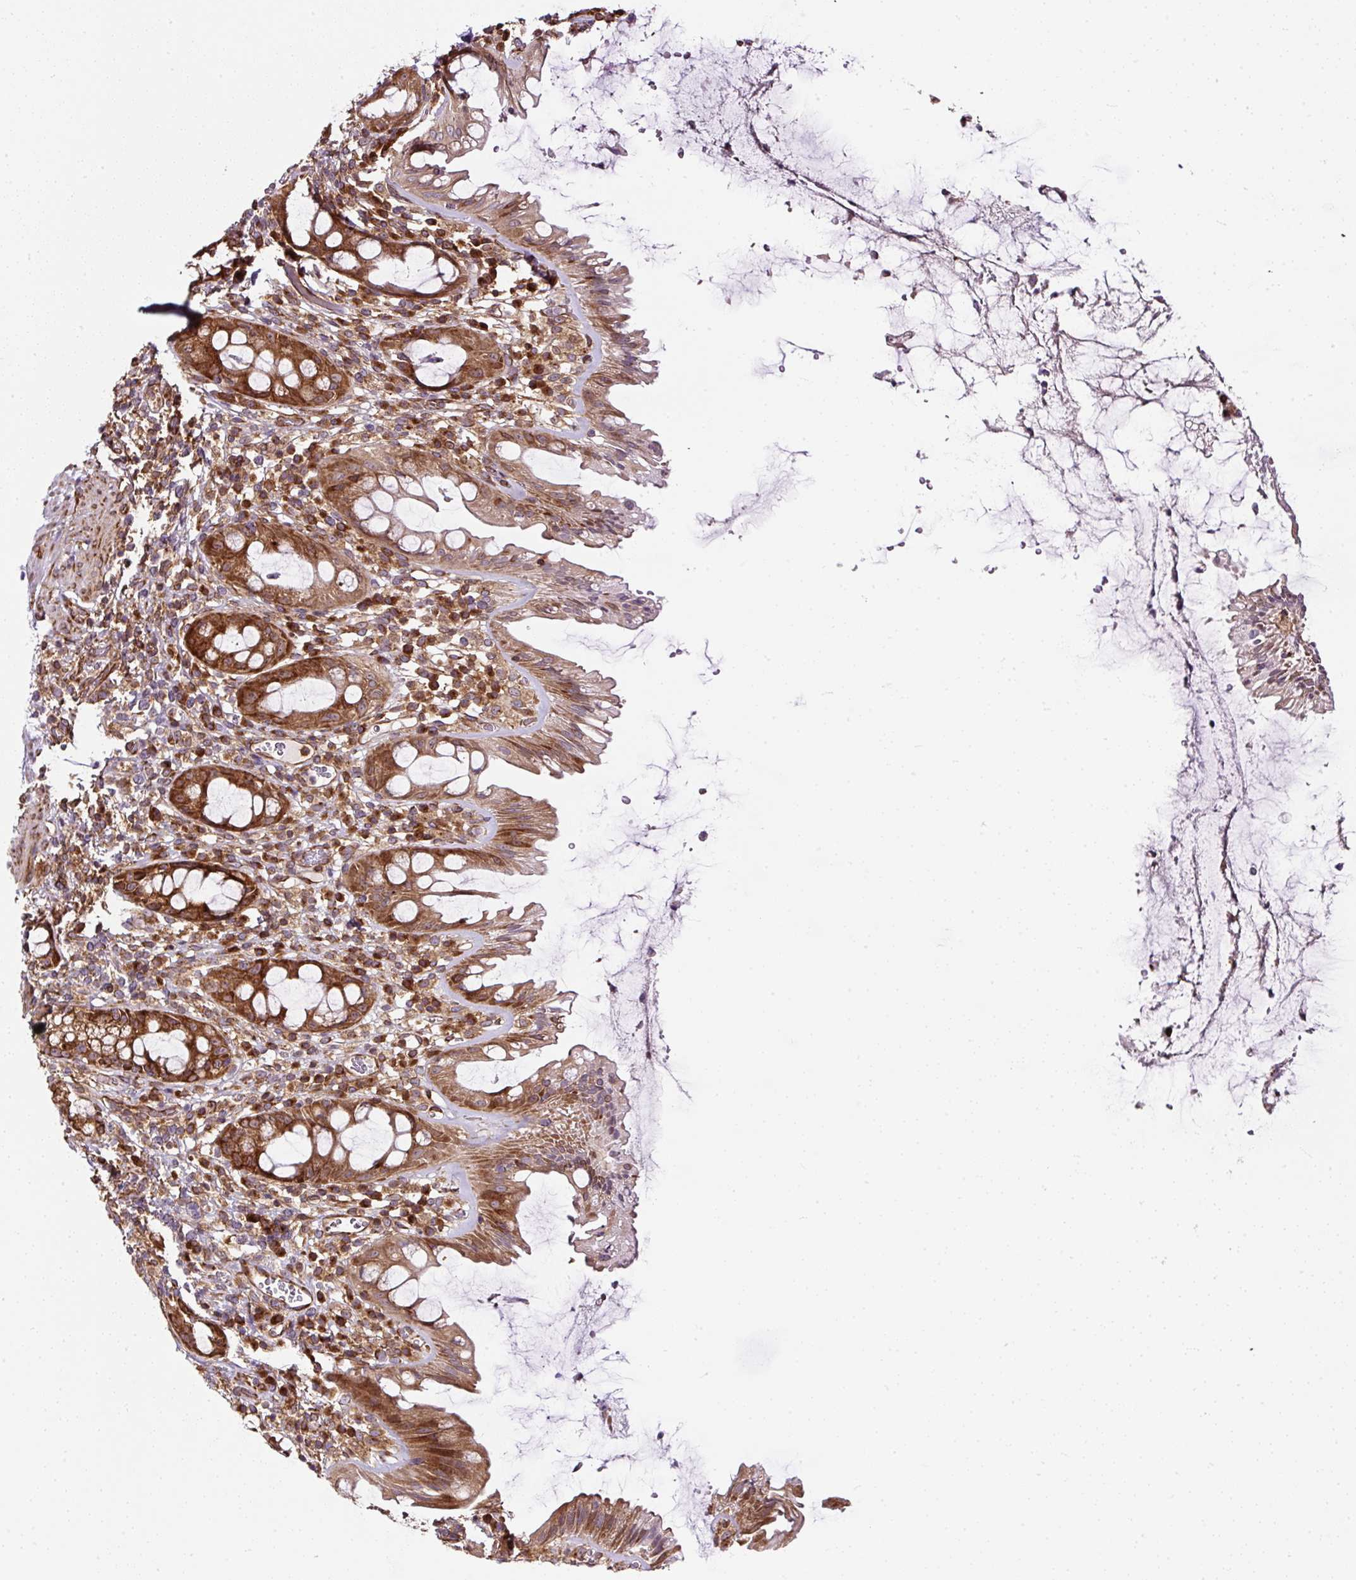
{"staining": {"intensity": "strong", "quantity": ">75%", "location": "cytoplasmic/membranous"}, "tissue": "rectum", "cell_type": "Glandular cells", "image_type": "normal", "snomed": [{"axis": "morphology", "description": "Normal tissue, NOS"}, {"axis": "topography", "description": "Rectum"}], "caption": "A high amount of strong cytoplasmic/membranous expression is appreciated in approximately >75% of glandular cells in normal rectum. The staining was performed using DAB (3,3'-diaminobenzidine) to visualize the protein expression in brown, while the nuclei were stained in blue with hematoxylin (Magnification: 20x).", "gene": "KDM4E", "patient": {"sex": "female", "age": 57}}